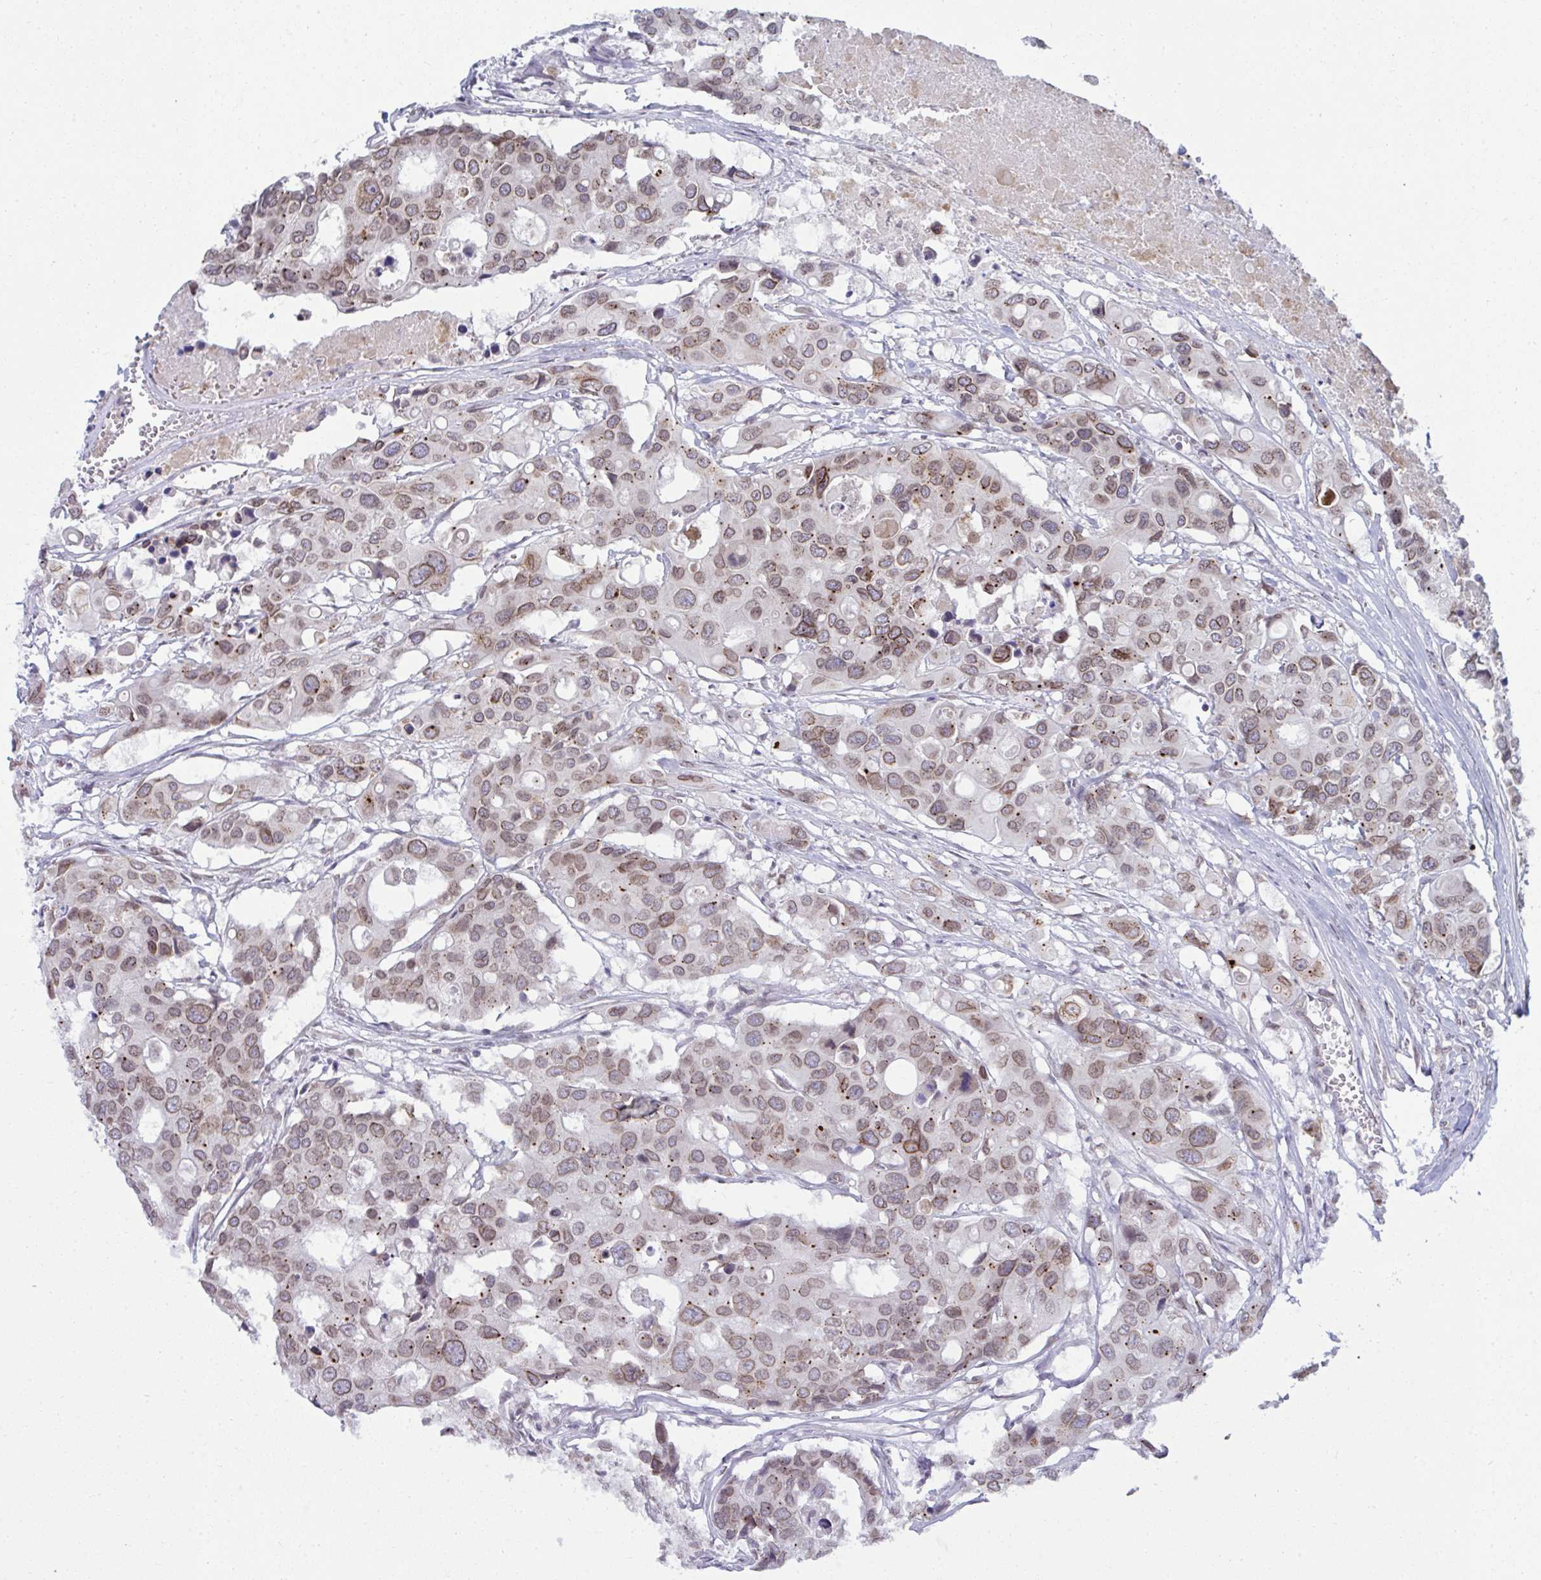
{"staining": {"intensity": "moderate", "quantity": ">75%", "location": "cytoplasmic/membranous,nuclear"}, "tissue": "colorectal cancer", "cell_type": "Tumor cells", "image_type": "cancer", "snomed": [{"axis": "morphology", "description": "Adenocarcinoma, NOS"}, {"axis": "topography", "description": "Colon"}], "caption": "High-magnification brightfield microscopy of colorectal cancer stained with DAB (3,3'-diaminobenzidine) (brown) and counterstained with hematoxylin (blue). tumor cells exhibit moderate cytoplasmic/membranous and nuclear expression is identified in approximately>75% of cells.", "gene": "RANBP2", "patient": {"sex": "male", "age": 77}}